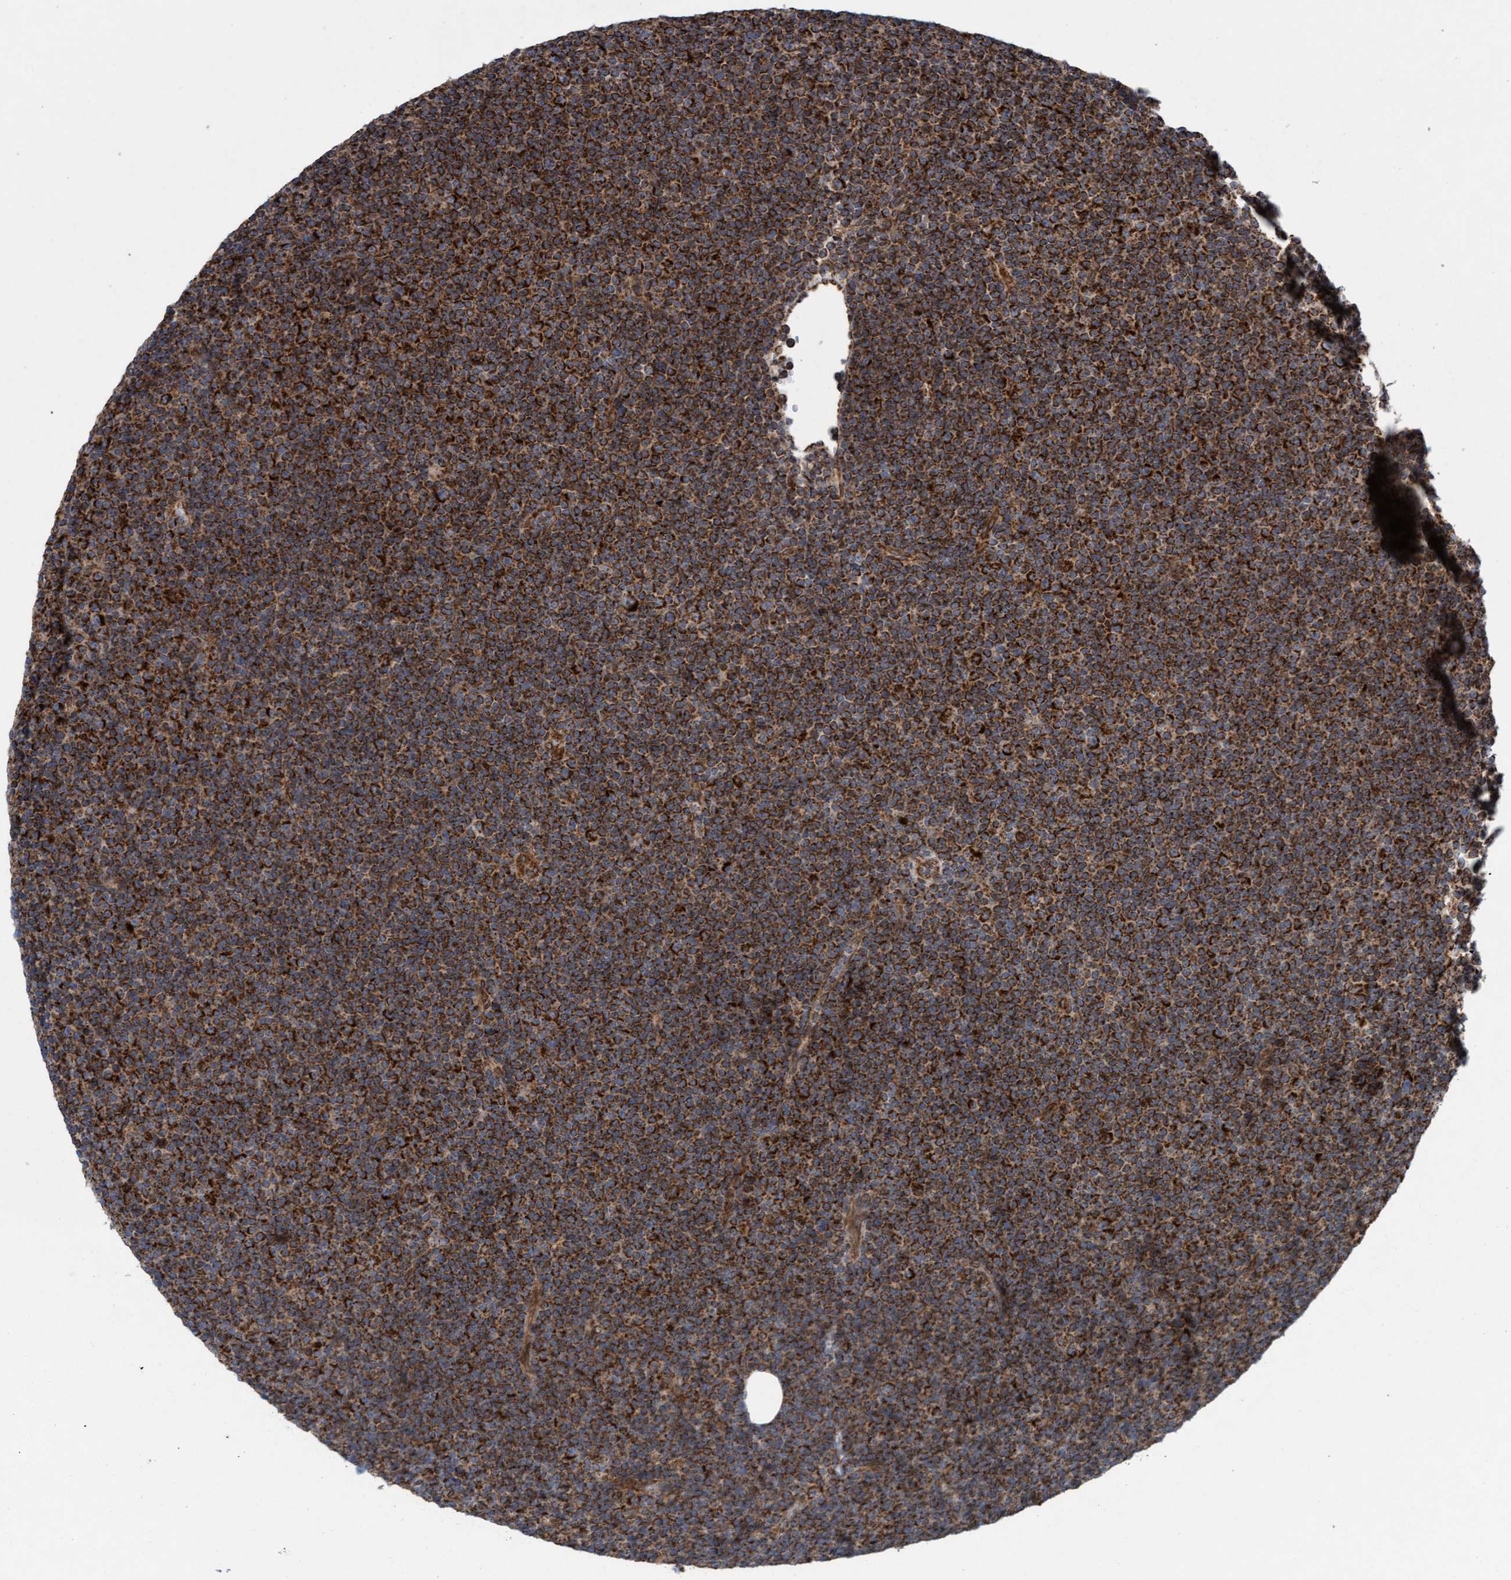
{"staining": {"intensity": "strong", "quantity": ">75%", "location": "cytoplasmic/membranous"}, "tissue": "lymphoma", "cell_type": "Tumor cells", "image_type": "cancer", "snomed": [{"axis": "morphology", "description": "Malignant lymphoma, non-Hodgkin's type, Low grade"}, {"axis": "topography", "description": "Lymph node"}], "caption": "Low-grade malignant lymphoma, non-Hodgkin's type stained for a protein (brown) demonstrates strong cytoplasmic/membranous positive expression in approximately >75% of tumor cells.", "gene": "MRPS23", "patient": {"sex": "female", "age": 67}}